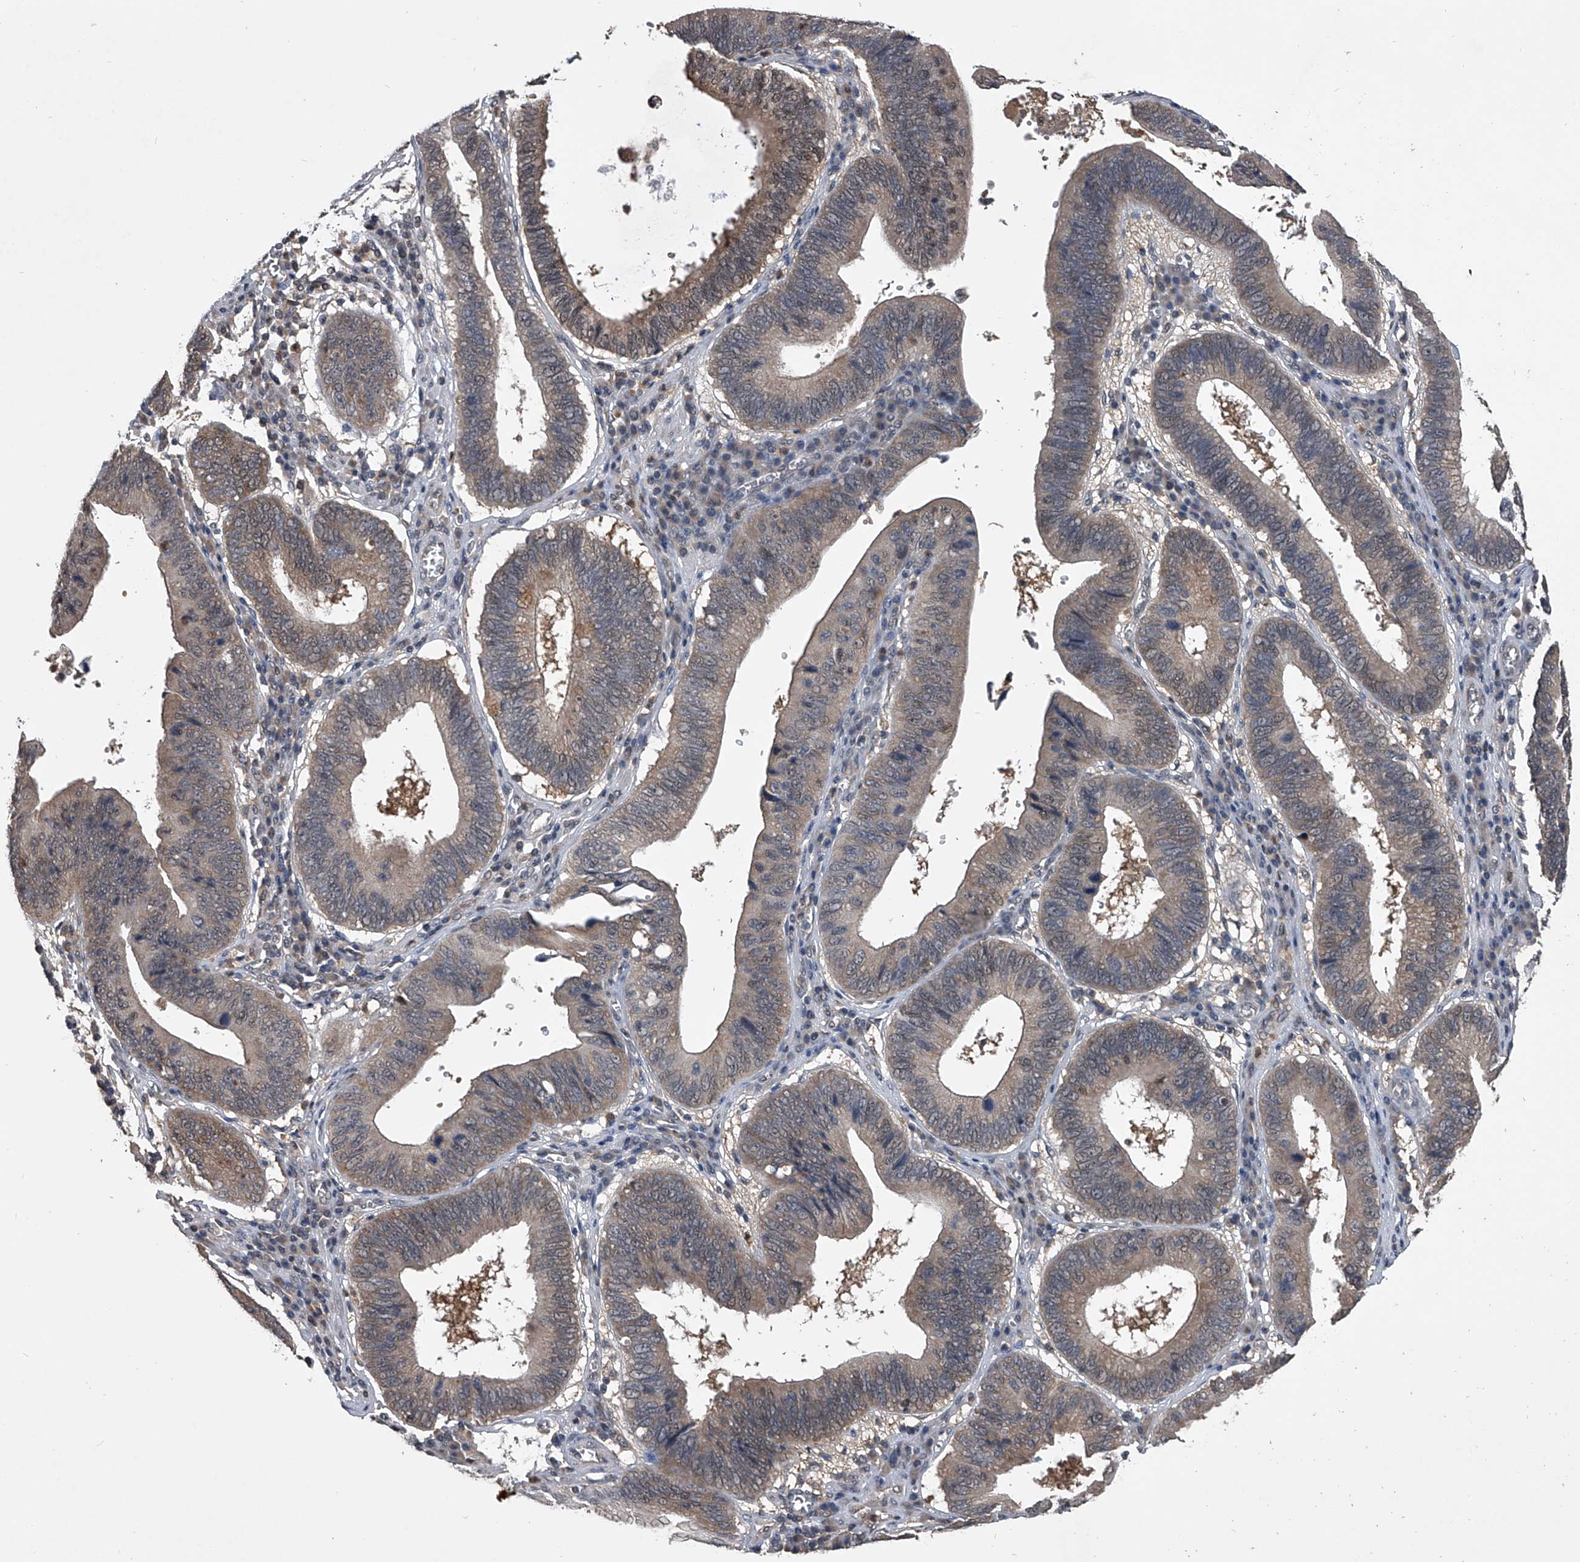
{"staining": {"intensity": "weak", "quantity": ">75%", "location": "cytoplasmic/membranous"}, "tissue": "stomach cancer", "cell_type": "Tumor cells", "image_type": "cancer", "snomed": [{"axis": "morphology", "description": "Adenocarcinoma, NOS"}, {"axis": "topography", "description": "Stomach"}], "caption": "A brown stain labels weak cytoplasmic/membranous positivity of a protein in human stomach cancer (adenocarcinoma) tumor cells. (DAB (3,3'-diaminobenzidine) = brown stain, brightfield microscopy at high magnification).", "gene": "TSNAX", "patient": {"sex": "male", "age": 59}}